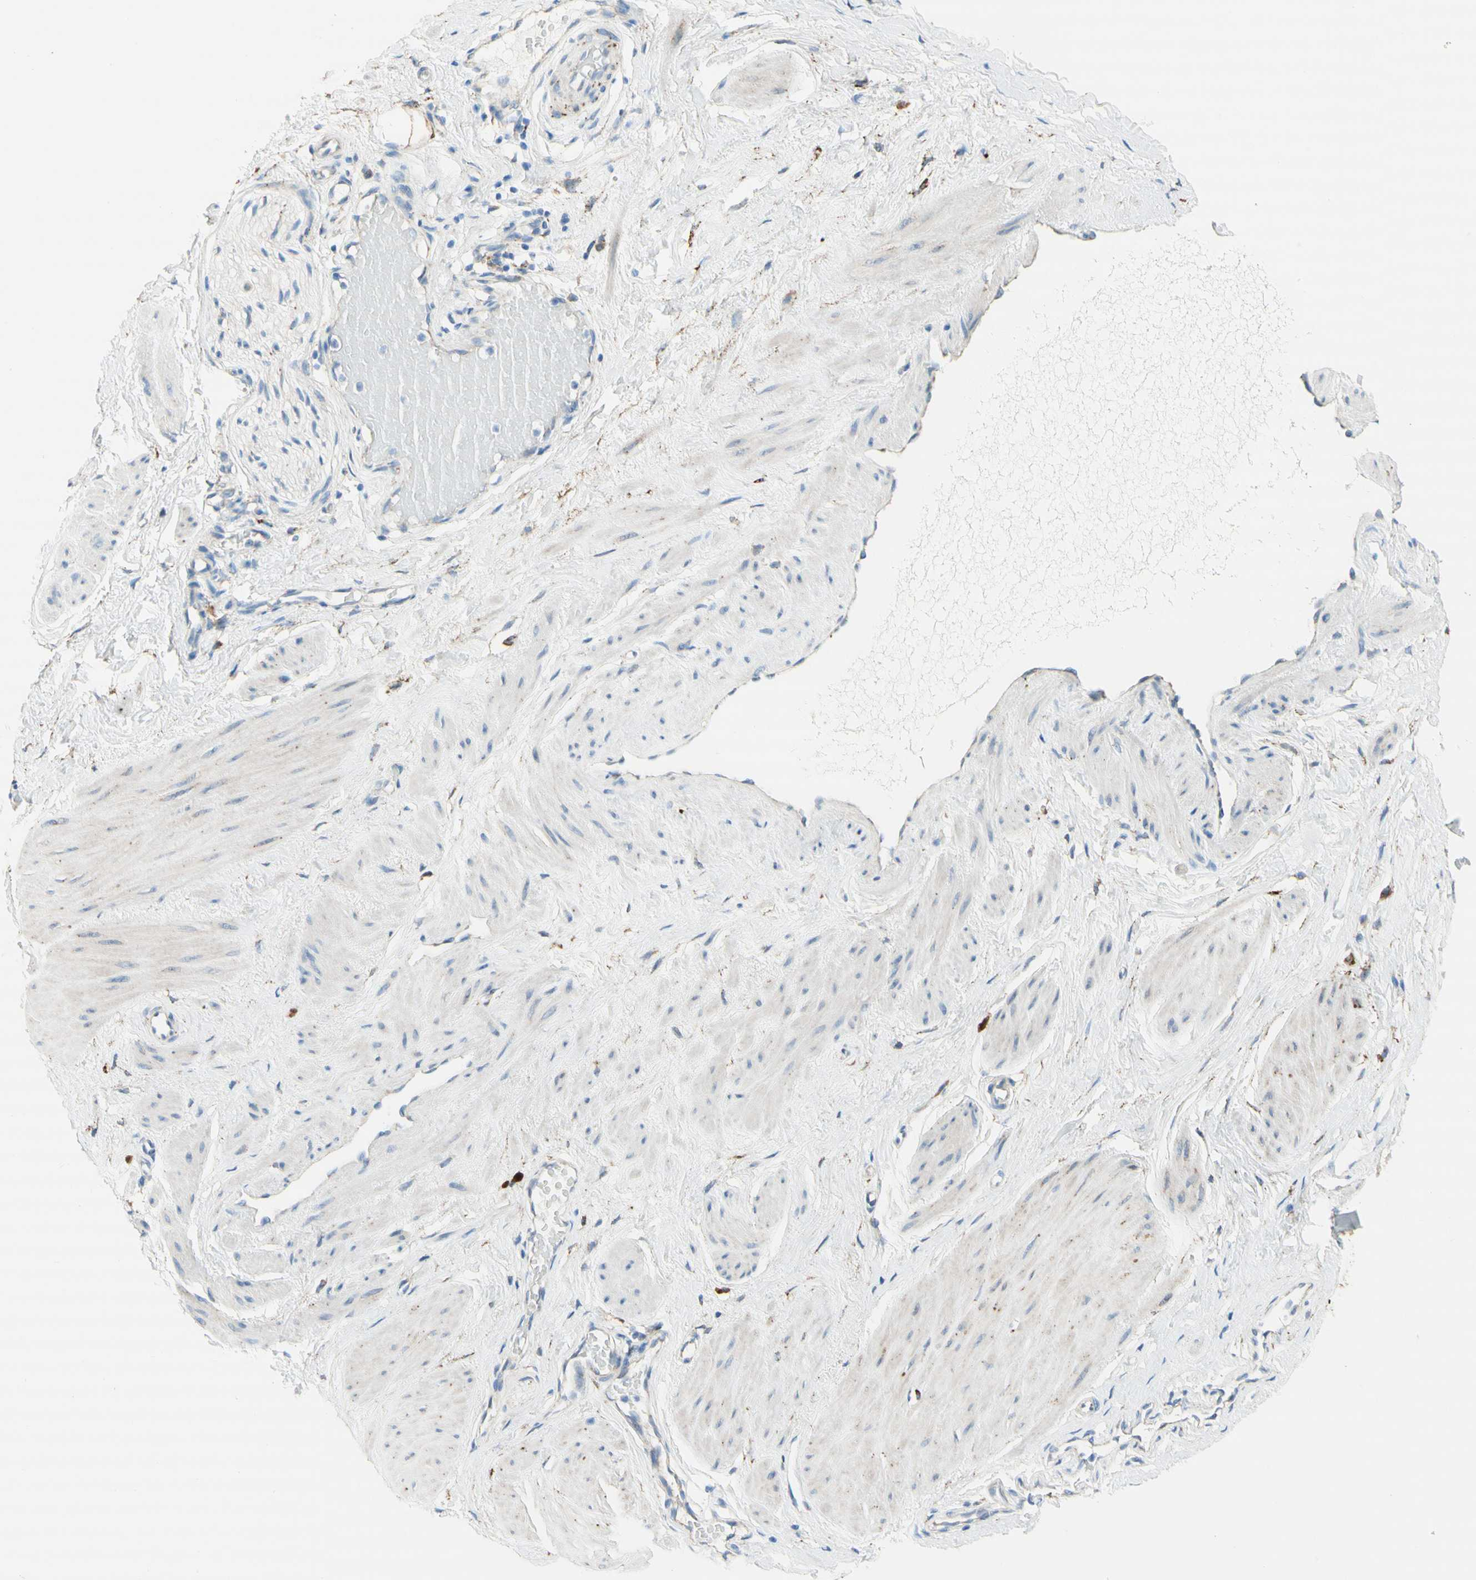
{"staining": {"intensity": "negative", "quantity": "none", "location": "none"}, "tissue": "adipose tissue", "cell_type": "Adipocytes", "image_type": "normal", "snomed": [{"axis": "morphology", "description": "Normal tissue, NOS"}, {"axis": "topography", "description": "Soft tissue"}, {"axis": "topography", "description": "Vascular tissue"}], "caption": "A photomicrograph of adipose tissue stained for a protein shows no brown staining in adipocytes. (Brightfield microscopy of DAB (3,3'-diaminobenzidine) IHC at high magnification).", "gene": "URB2", "patient": {"sex": "female", "age": 35}}